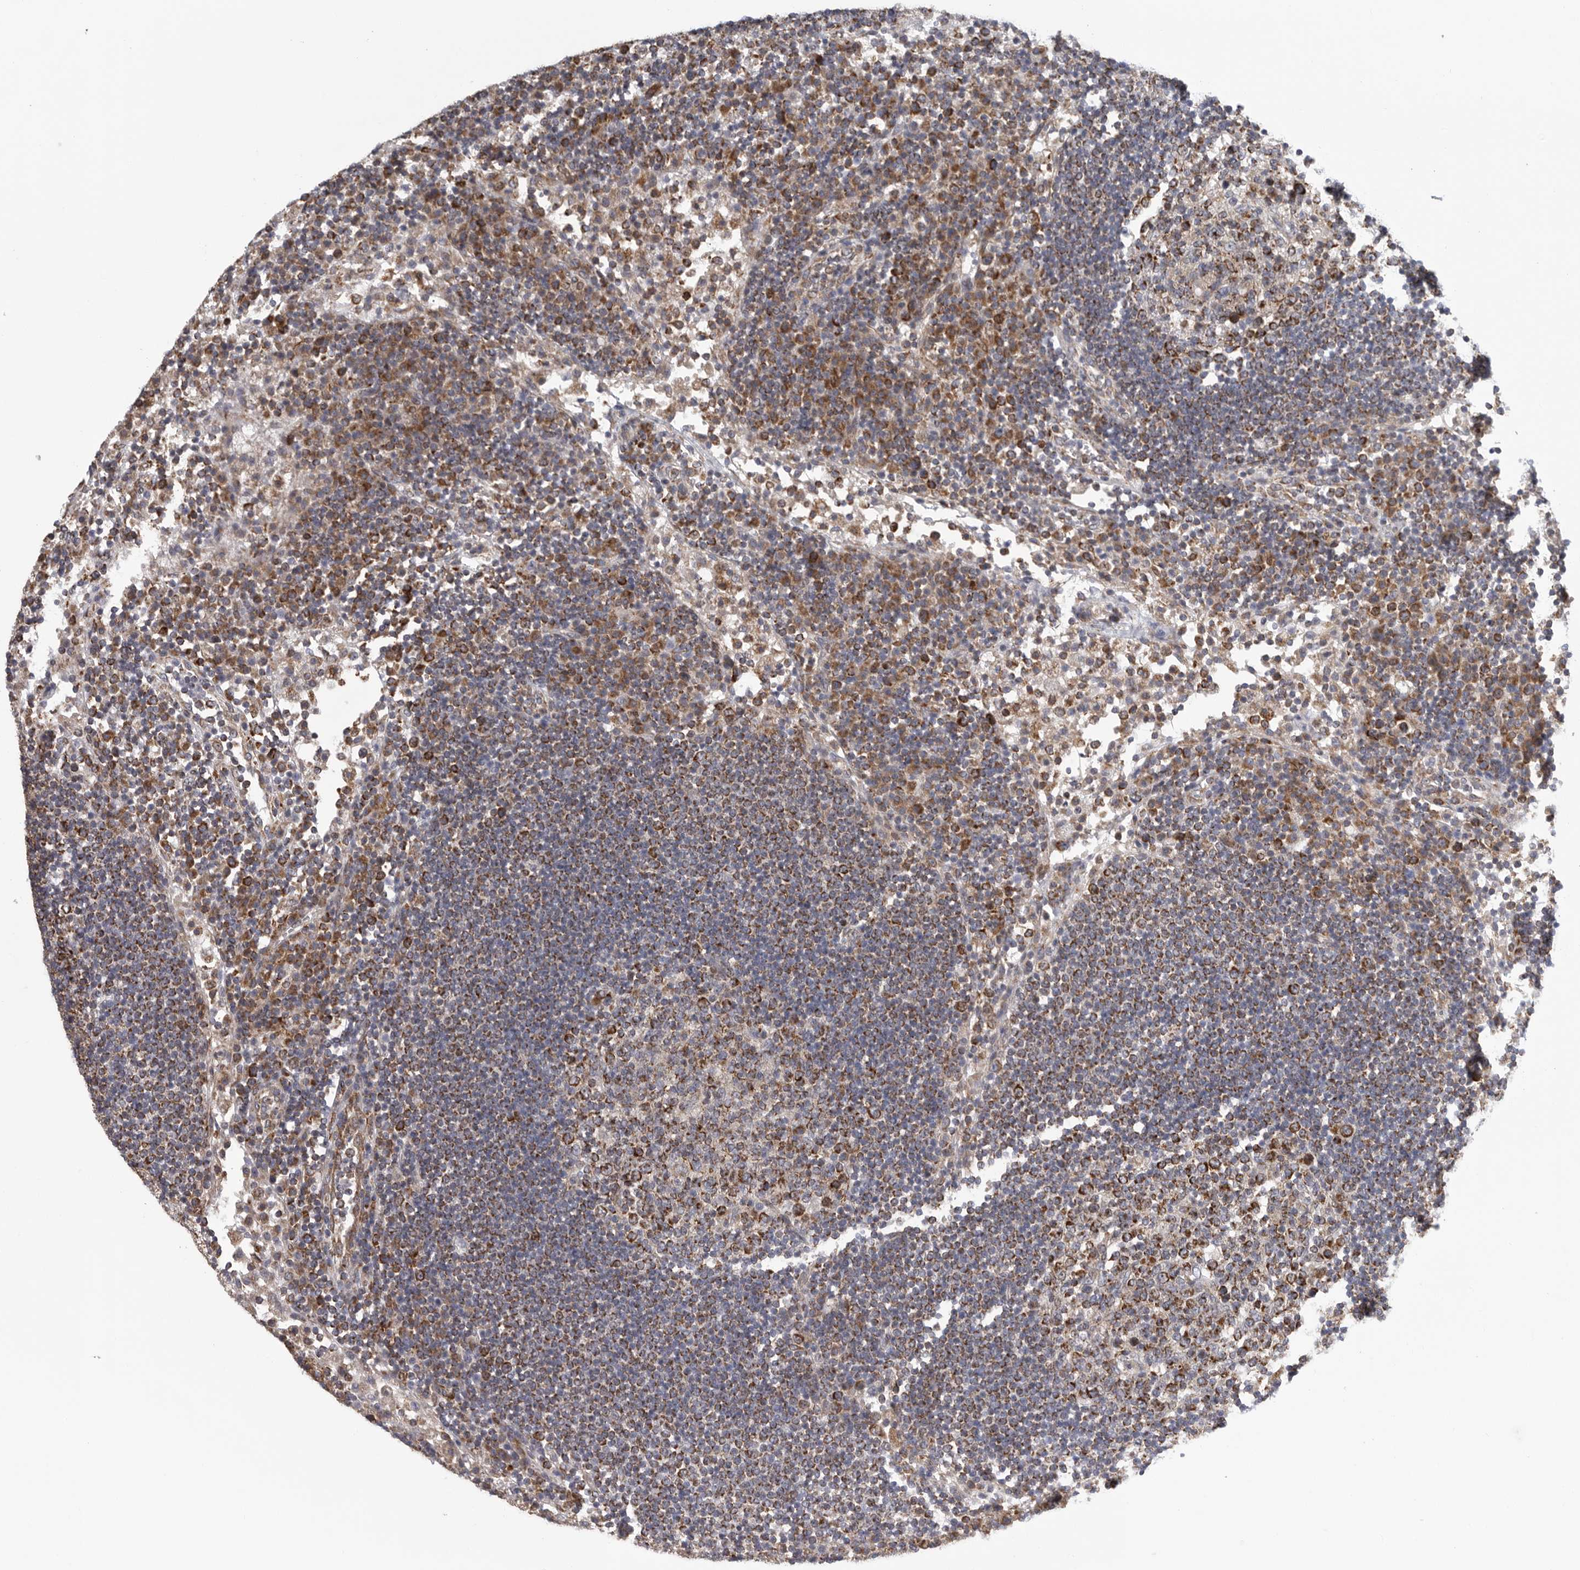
{"staining": {"intensity": "strong", "quantity": "25%-75%", "location": "cytoplasmic/membranous"}, "tissue": "lymph node", "cell_type": "Germinal center cells", "image_type": "normal", "snomed": [{"axis": "morphology", "description": "Normal tissue, NOS"}, {"axis": "topography", "description": "Lymph node"}], "caption": "Protein analysis of normal lymph node reveals strong cytoplasmic/membranous expression in approximately 25%-75% of germinal center cells. (DAB (3,3'-diaminobenzidine) IHC, brown staining for protein, blue staining for nuclei).", "gene": "FKBP8", "patient": {"sex": "female", "age": 53}}